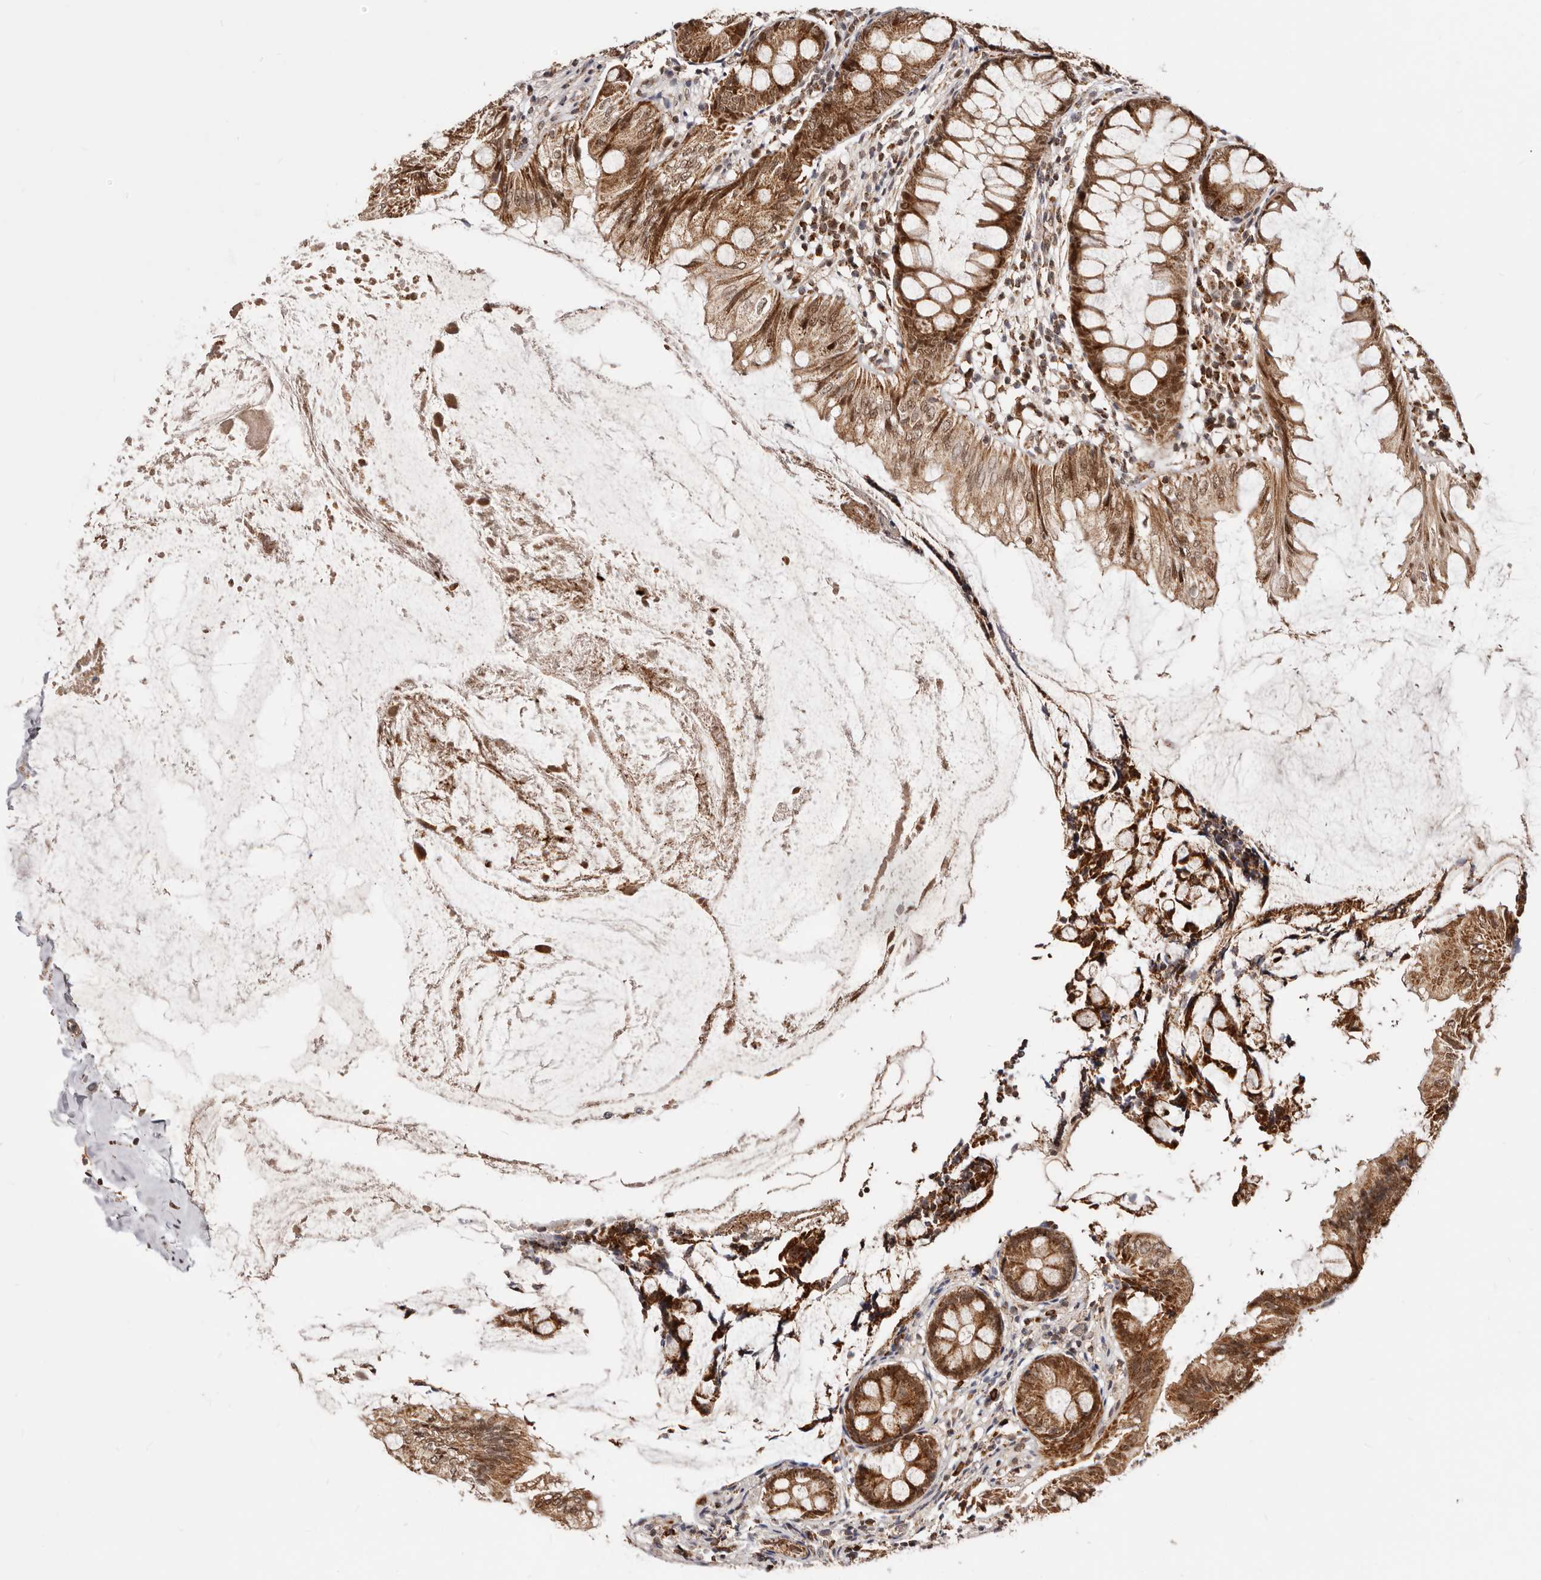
{"staining": {"intensity": "strong", "quantity": ">75%", "location": "cytoplasmic/membranous,nuclear"}, "tissue": "appendix", "cell_type": "Glandular cells", "image_type": "normal", "snomed": [{"axis": "morphology", "description": "Normal tissue, NOS"}, {"axis": "topography", "description": "Appendix"}], "caption": "Appendix stained for a protein demonstrates strong cytoplasmic/membranous,nuclear positivity in glandular cells.", "gene": "SEC14L1", "patient": {"sex": "female", "age": 77}}